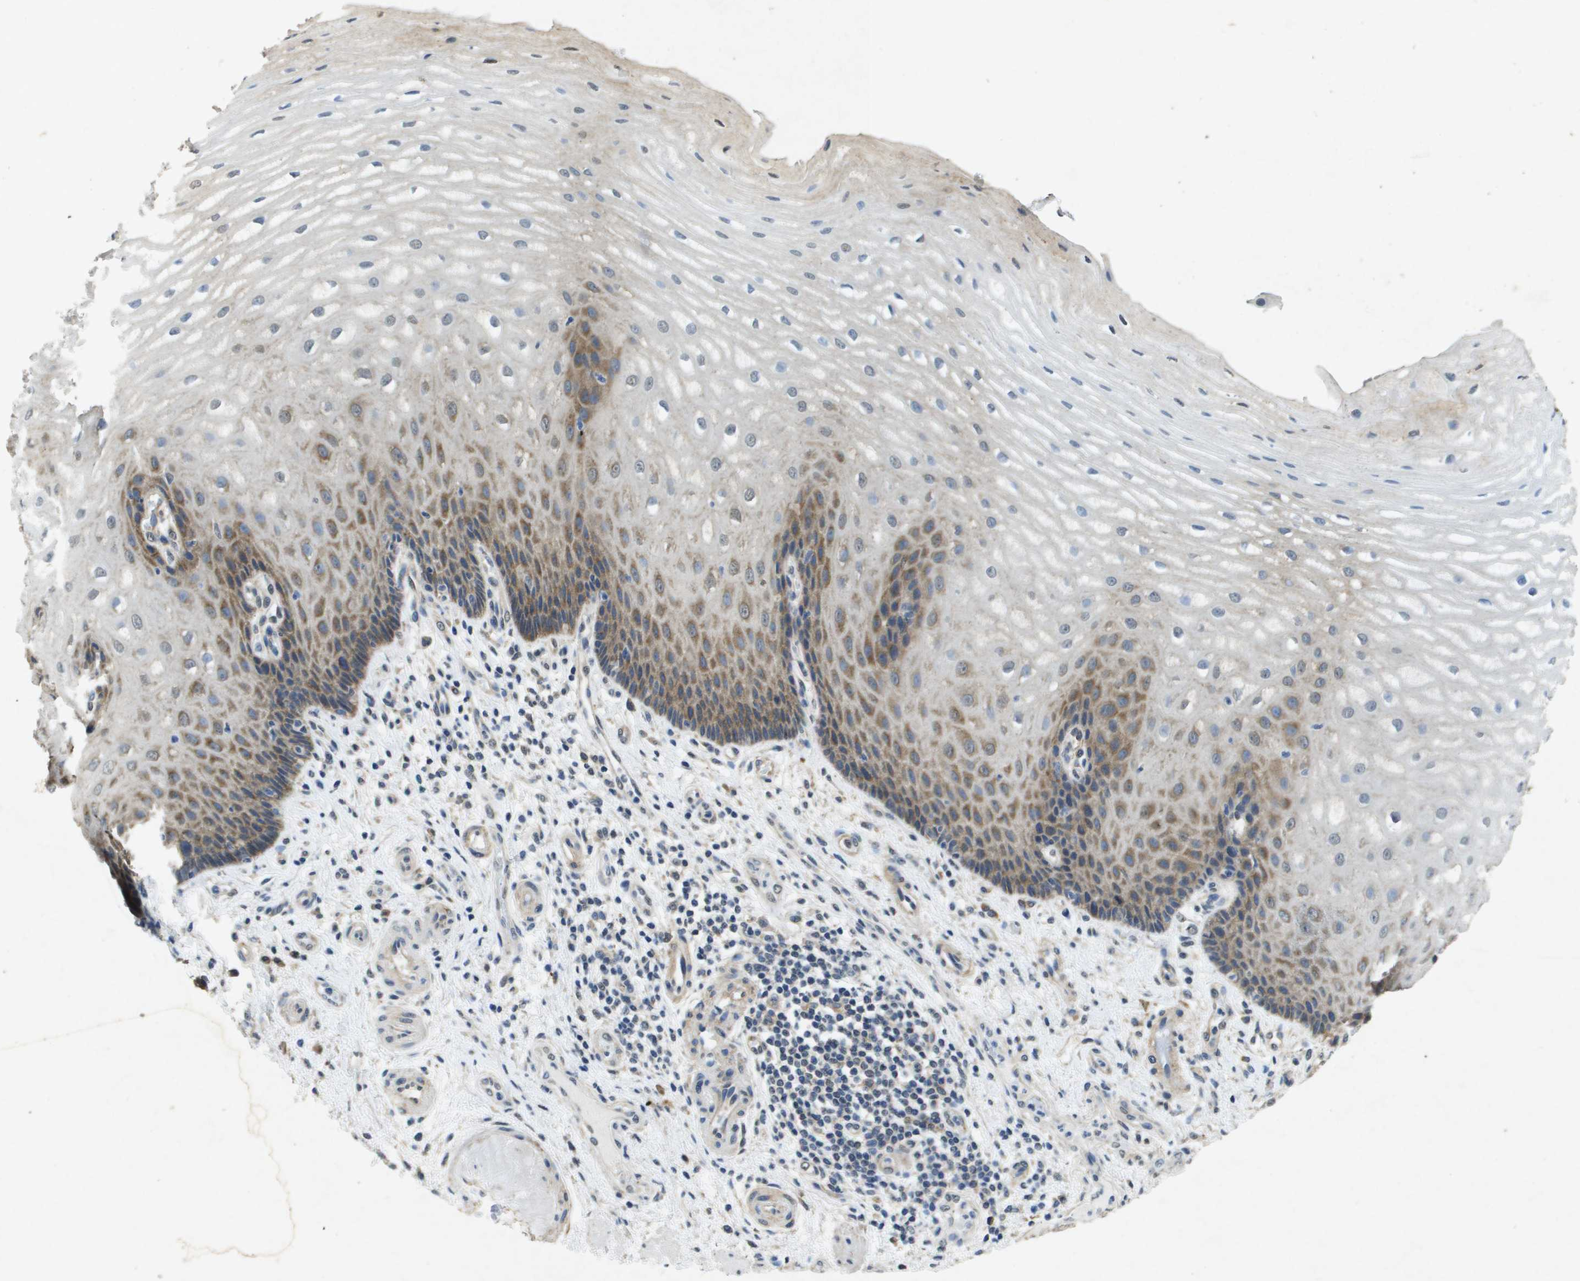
{"staining": {"intensity": "moderate", "quantity": "25%-75%", "location": "cytoplasmic/membranous"}, "tissue": "esophagus", "cell_type": "Squamous epithelial cells", "image_type": "normal", "snomed": [{"axis": "morphology", "description": "Normal tissue, NOS"}, {"axis": "topography", "description": "Esophagus"}], "caption": "Immunohistochemistry micrograph of benign human esophagus stained for a protein (brown), which demonstrates medium levels of moderate cytoplasmic/membranous staining in about 25%-75% of squamous epithelial cells.", "gene": "PTPRT", "patient": {"sex": "male", "age": 54}}